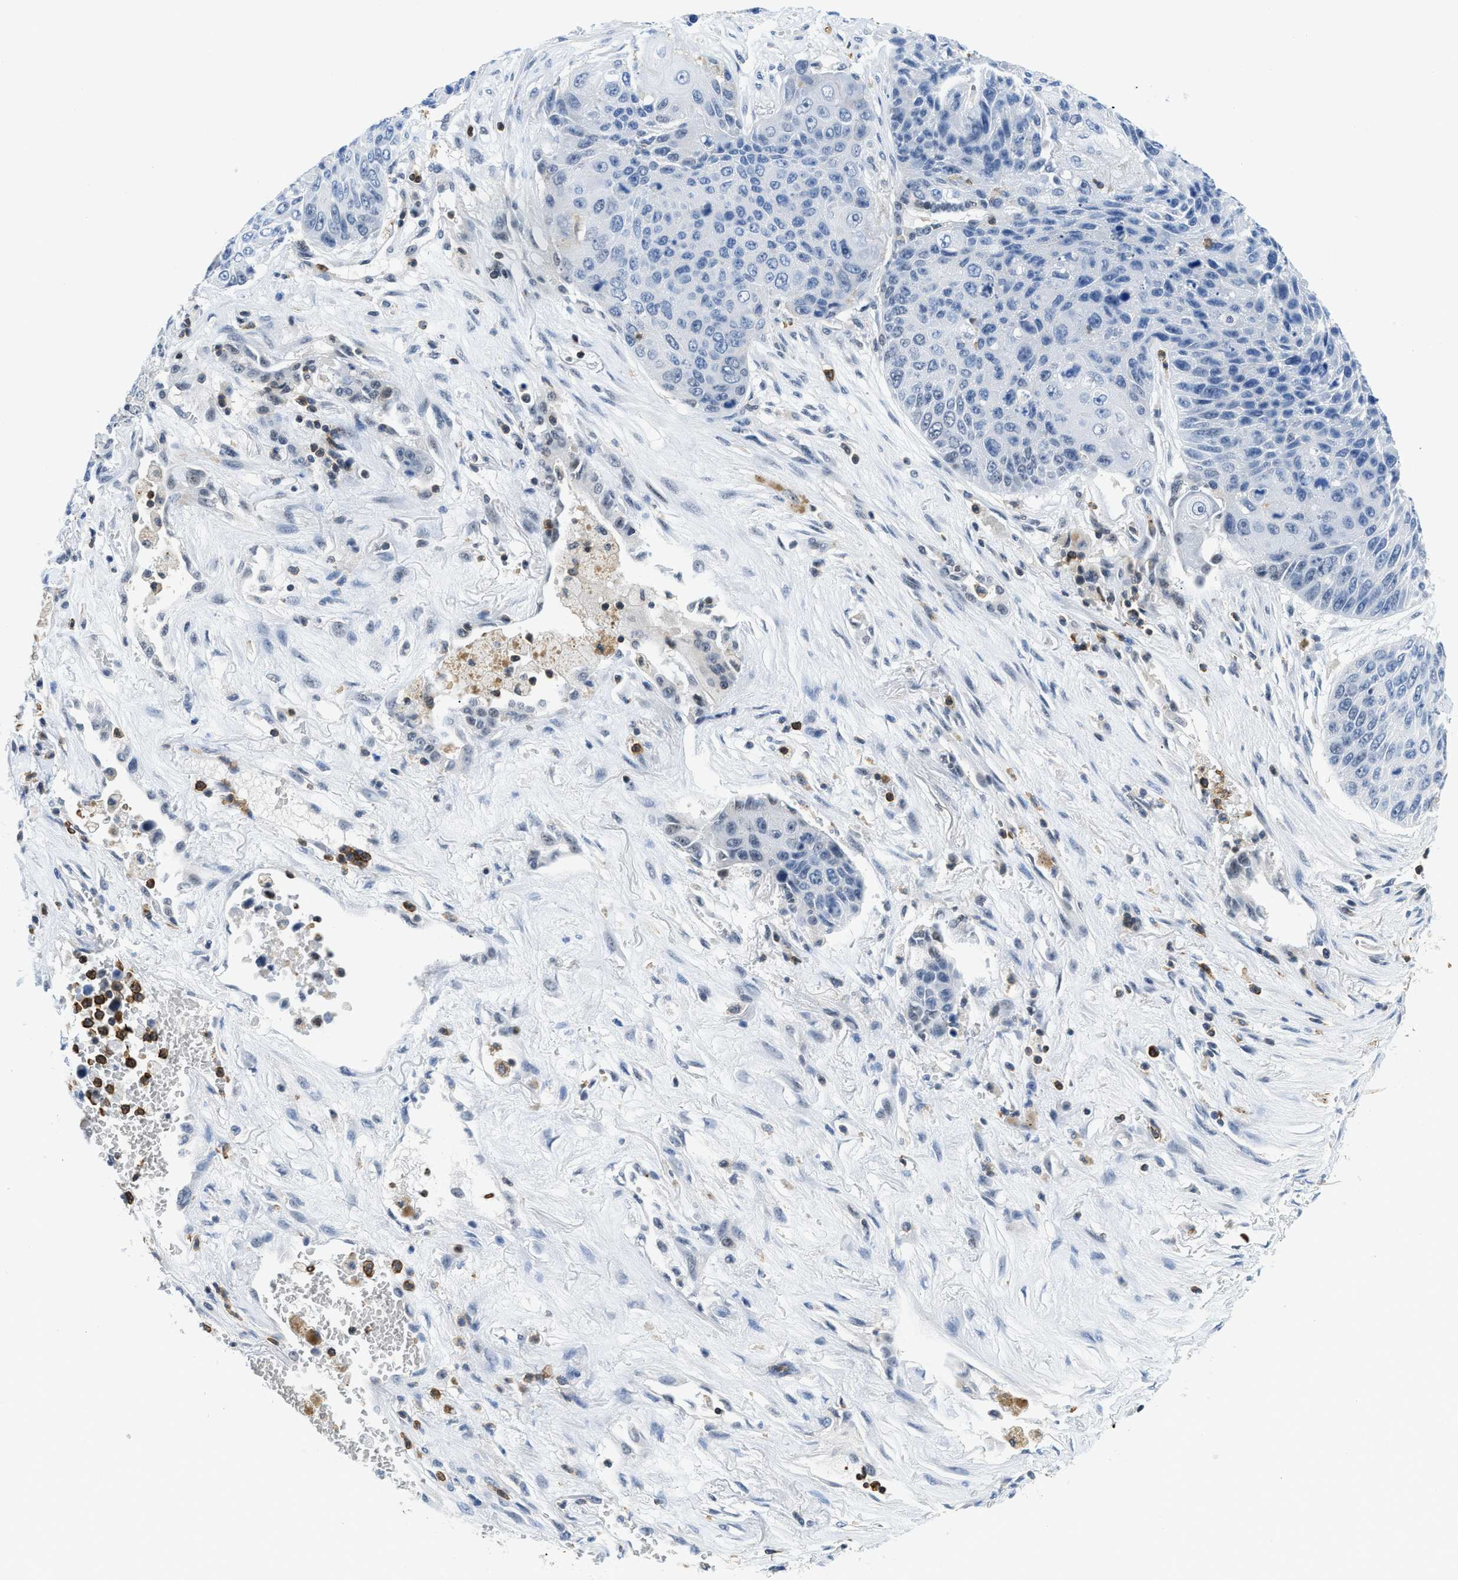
{"staining": {"intensity": "negative", "quantity": "none", "location": "none"}, "tissue": "lung cancer", "cell_type": "Tumor cells", "image_type": "cancer", "snomed": [{"axis": "morphology", "description": "Squamous cell carcinoma, NOS"}, {"axis": "topography", "description": "Lung"}], "caption": "Lung squamous cell carcinoma was stained to show a protein in brown. There is no significant staining in tumor cells.", "gene": "FAM151A", "patient": {"sex": "male", "age": 61}}